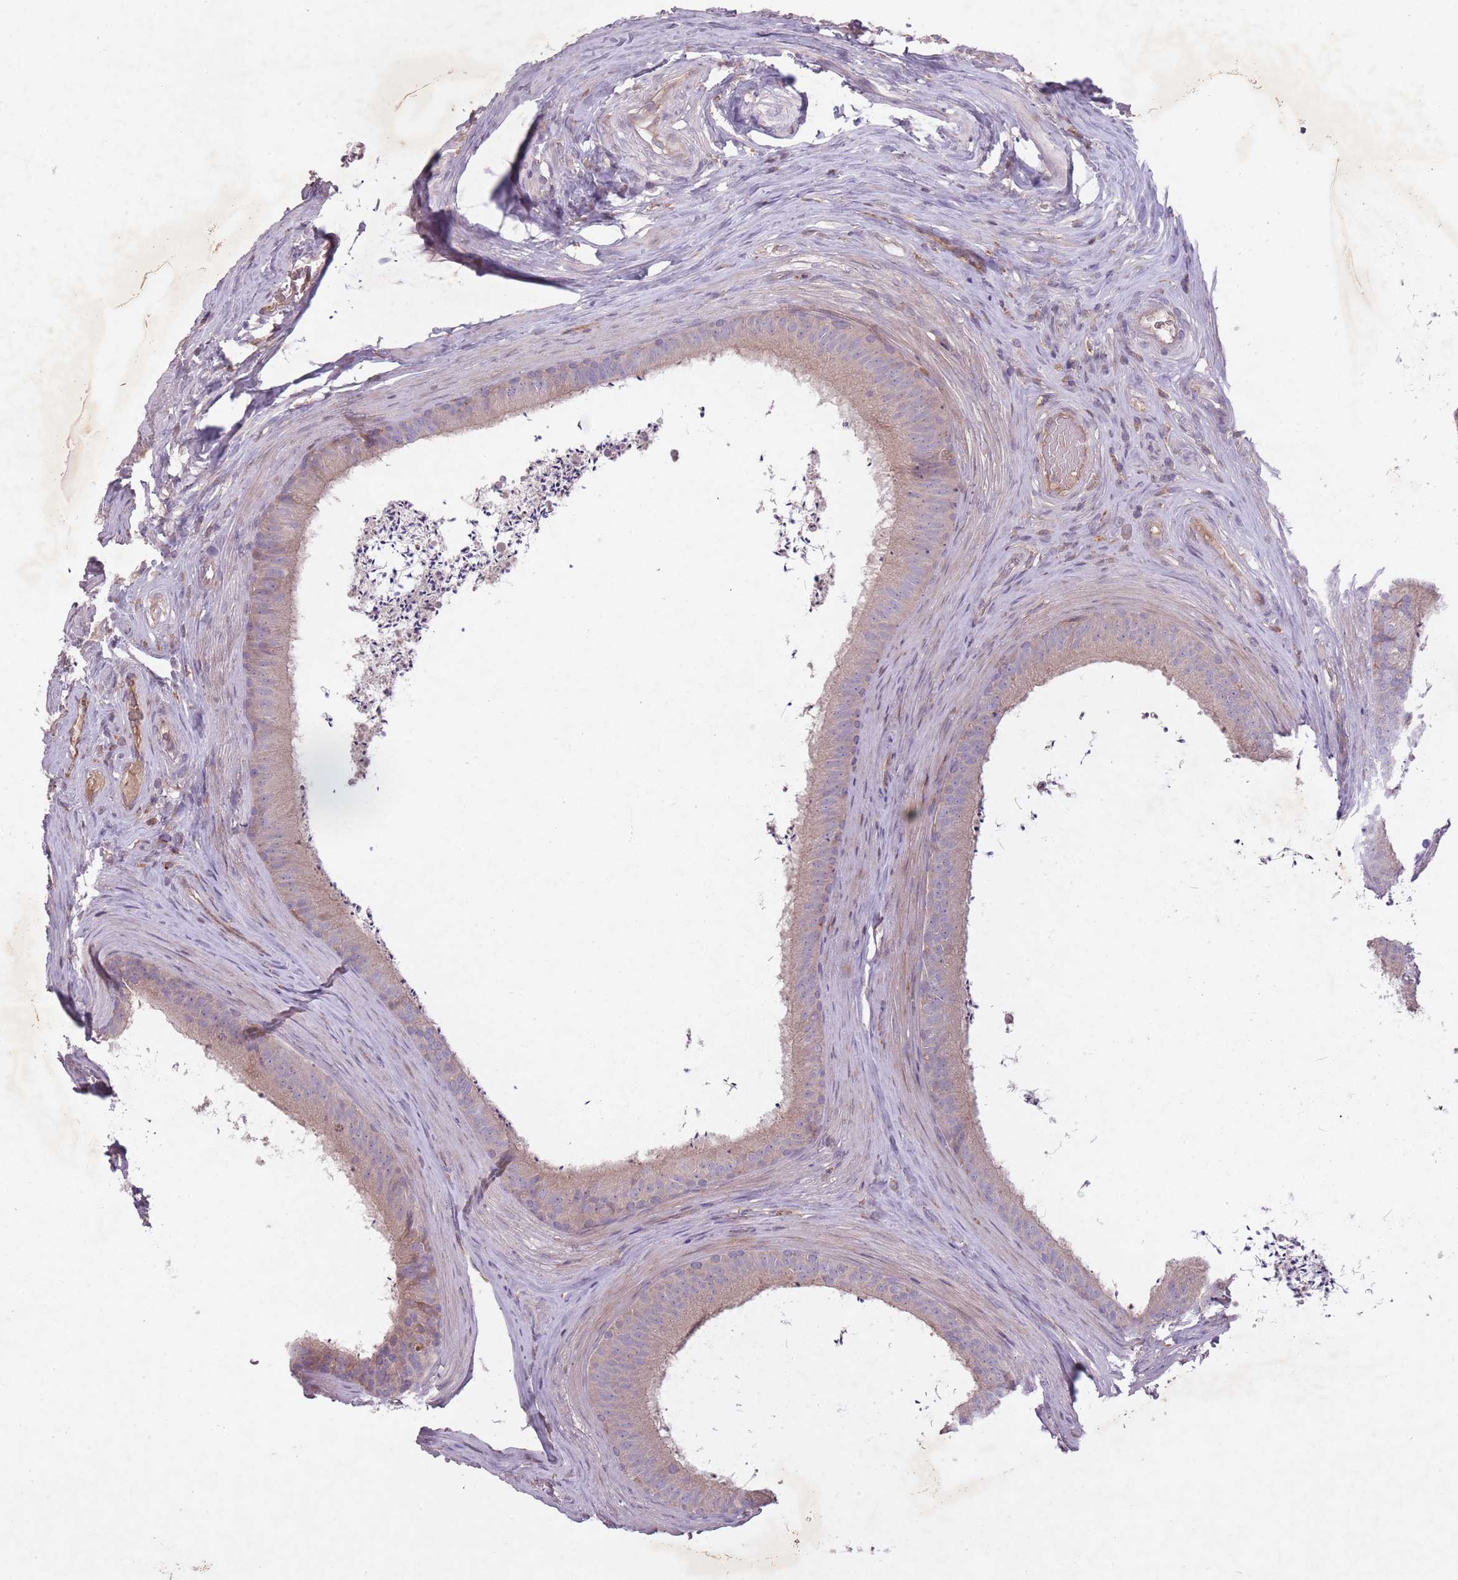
{"staining": {"intensity": "weak", "quantity": "<25%", "location": "cytoplasmic/membranous"}, "tissue": "epididymis", "cell_type": "Glandular cells", "image_type": "normal", "snomed": [{"axis": "morphology", "description": "Normal tissue, NOS"}, {"axis": "topography", "description": "Testis"}, {"axis": "topography", "description": "Epididymis"}], "caption": "High magnification brightfield microscopy of normal epididymis stained with DAB (3,3'-diaminobenzidine) (brown) and counterstained with hematoxylin (blue): glandular cells show no significant expression. (DAB (3,3'-diaminobenzidine) immunohistochemistry (IHC), high magnification).", "gene": "OR2V1", "patient": {"sex": "male", "age": 41}}